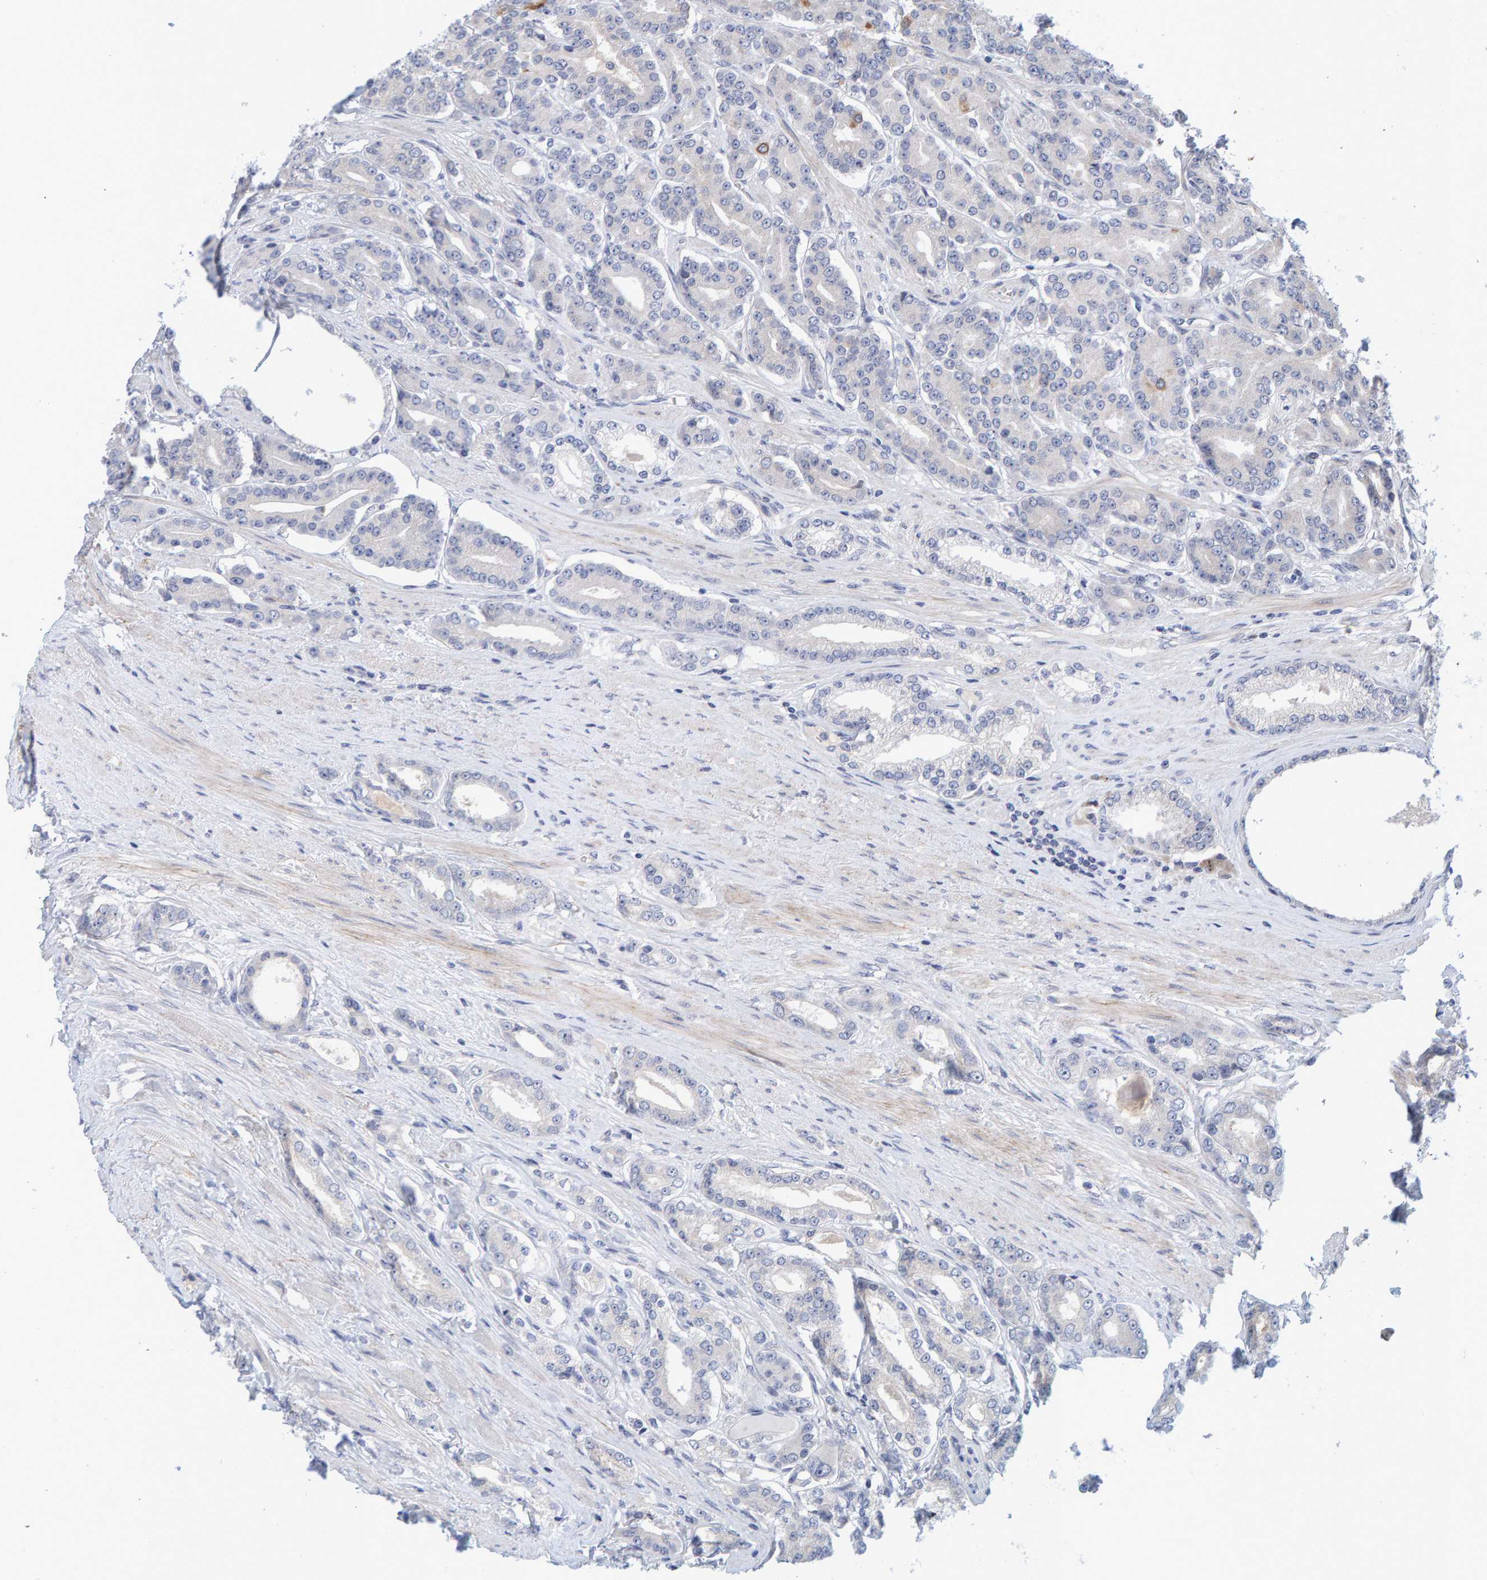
{"staining": {"intensity": "negative", "quantity": "none", "location": "none"}, "tissue": "prostate cancer", "cell_type": "Tumor cells", "image_type": "cancer", "snomed": [{"axis": "morphology", "description": "Adenocarcinoma, High grade"}, {"axis": "topography", "description": "Prostate"}], "caption": "Immunohistochemistry of human prostate cancer (adenocarcinoma (high-grade)) displays no expression in tumor cells.", "gene": "ZNF77", "patient": {"sex": "male", "age": 71}}